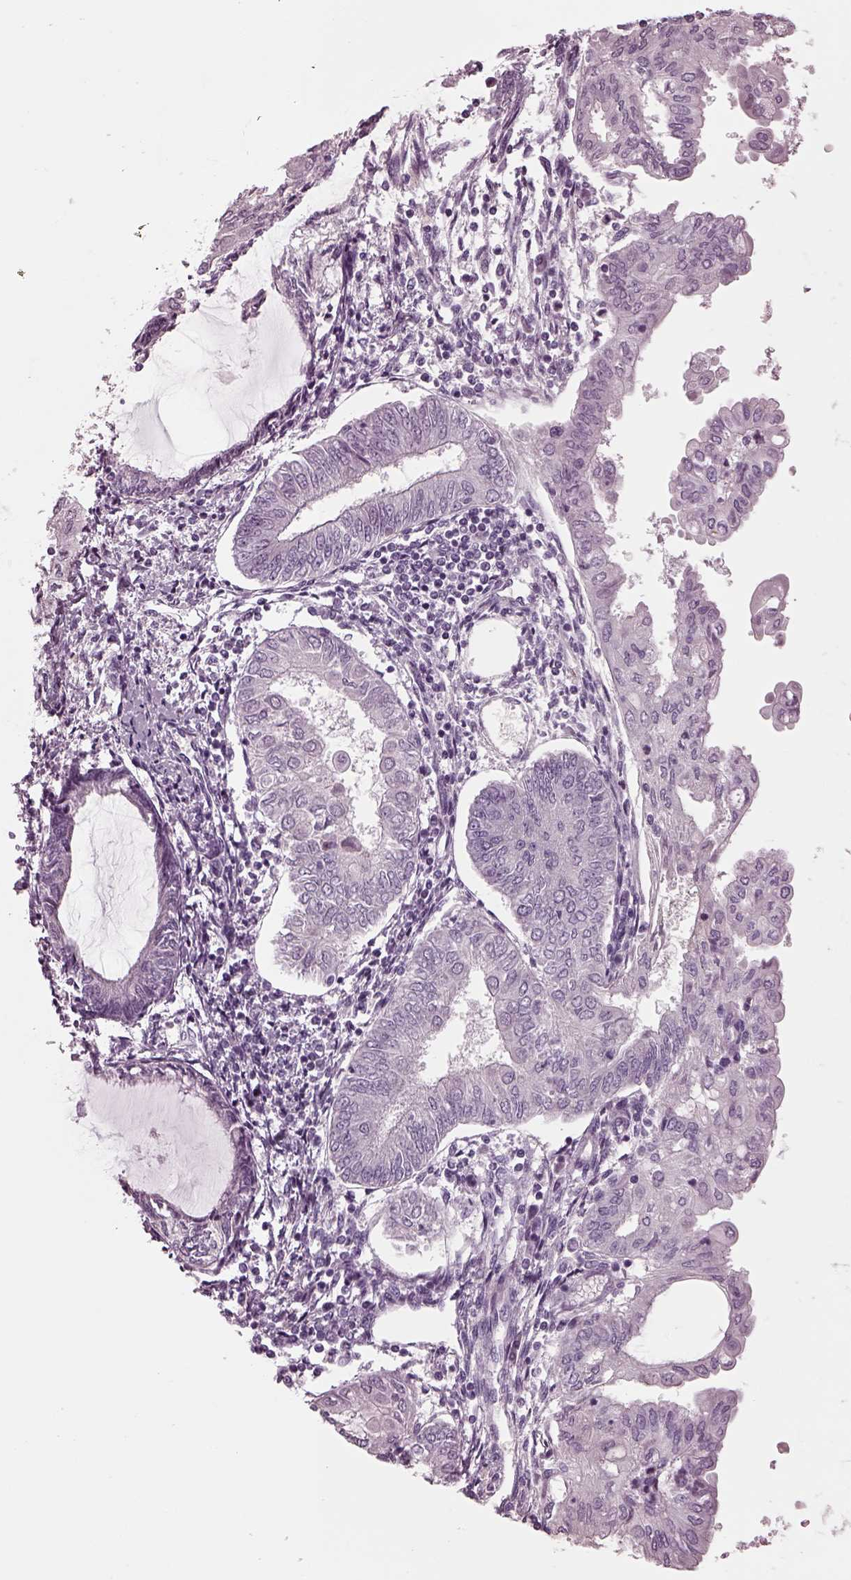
{"staining": {"intensity": "negative", "quantity": "none", "location": "none"}, "tissue": "endometrial cancer", "cell_type": "Tumor cells", "image_type": "cancer", "snomed": [{"axis": "morphology", "description": "Adenocarcinoma, NOS"}, {"axis": "topography", "description": "Endometrium"}], "caption": "This is an immunohistochemistry (IHC) micrograph of human endometrial cancer. There is no positivity in tumor cells.", "gene": "DPYSL5", "patient": {"sex": "female", "age": 68}}